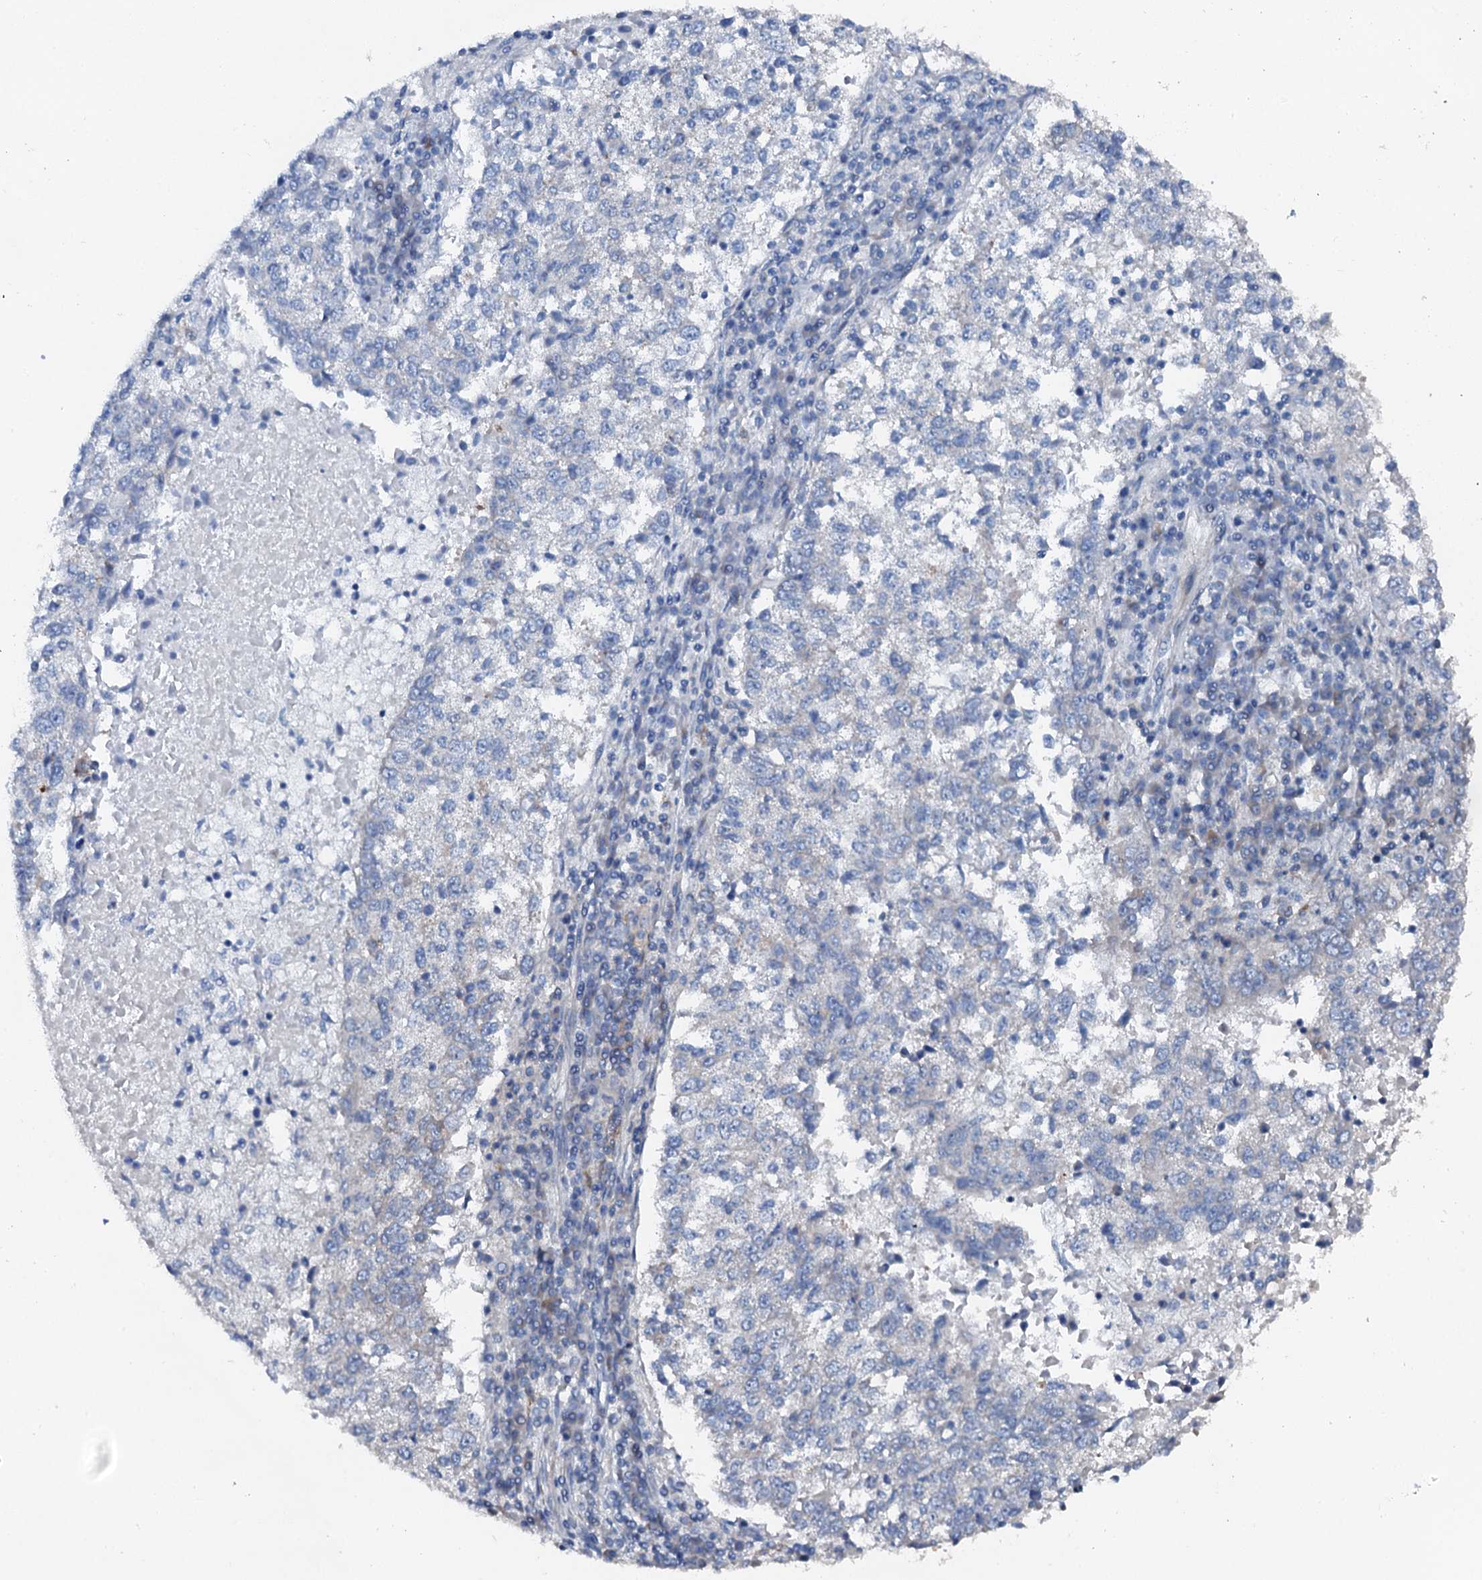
{"staining": {"intensity": "negative", "quantity": "none", "location": "none"}, "tissue": "lung cancer", "cell_type": "Tumor cells", "image_type": "cancer", "snomed": [{"axis": "morphology", "description": "Squamous cell carcinoma, NOS"}, {"axis": "topography", "description": "Lung"}], "caption": "Immunohistochemical staining of lung cancer (squamous cell carcinoma) shows no significant expression in tumor cells.", "gene": "GFOD2", "patient": {"sex": "male", "age": 73}}